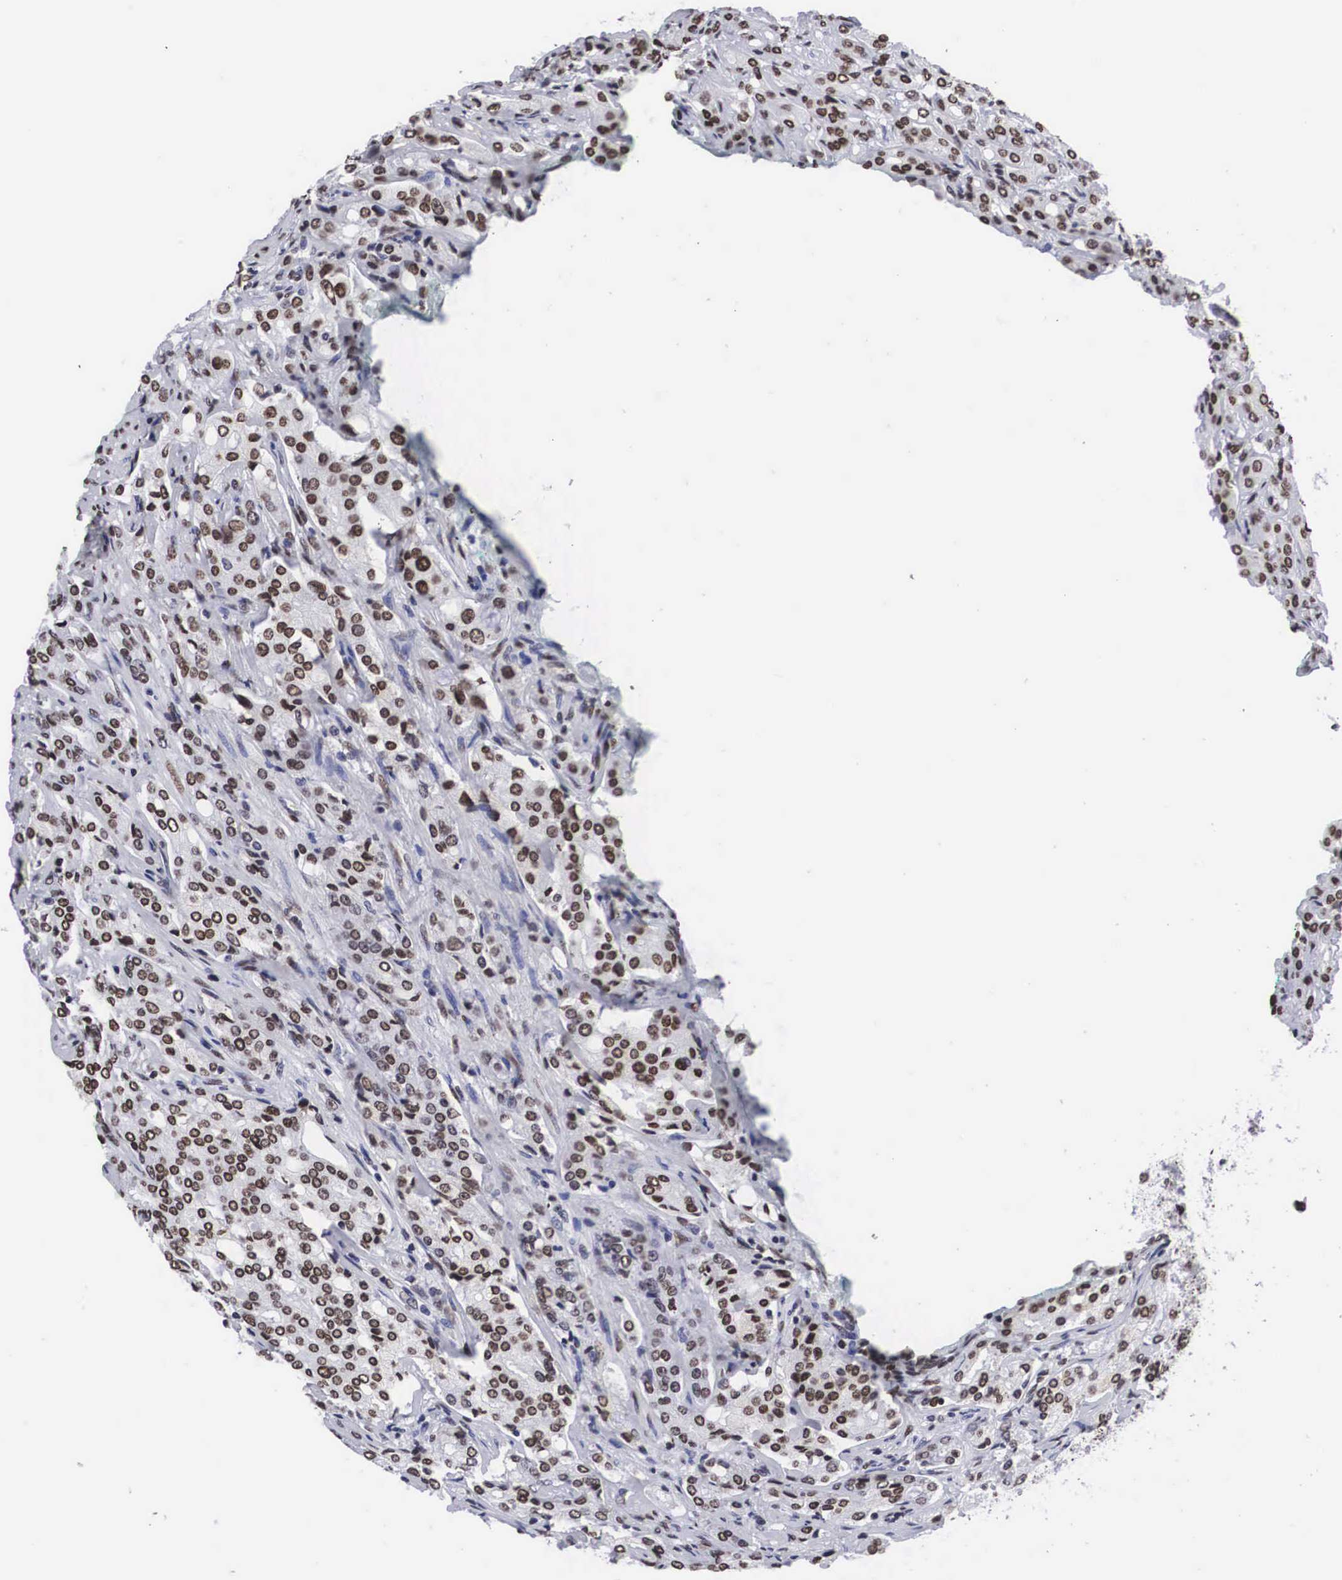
{"staining": {"intensity": "moderate", "quantity": ">75%", "location": "nuclear"}, "tissue": "prostate cancer", "cell_type": "Tumor cells", "image_type": "cancer", "snomed": [{"axis": "morphology", "description": "Adenocarcinoma, Medium grade"}, {"axis": "topography", "description": "Prostate"}], "caption": "Prostate cancer stained with a brown dye displays moderate nuclear positive staining in approximately >75% of tumor cells.", "gene": "MECP2", "patient": {"sex": "male", "age": 72}}